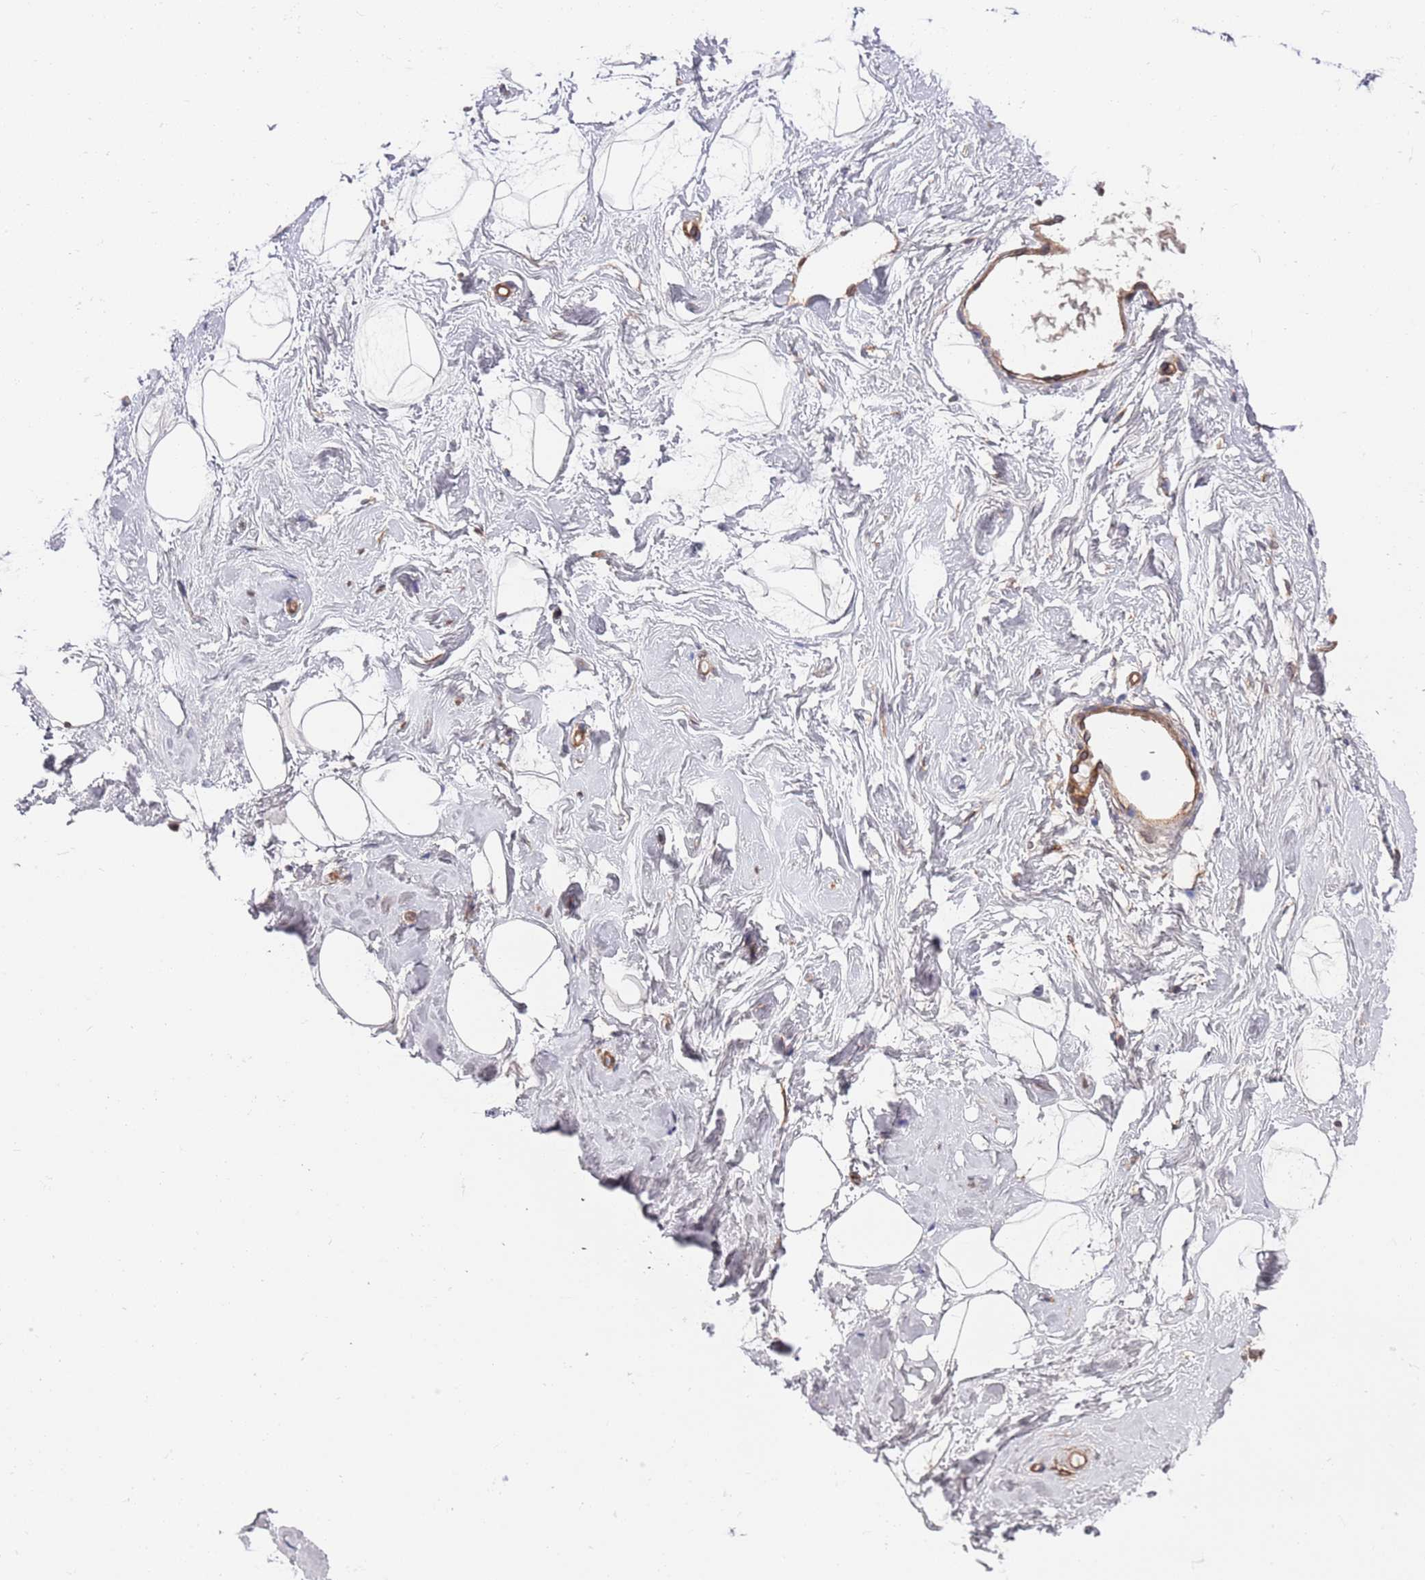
{"staining": {"intensity": "negative", "quantity": "none", "location": "none"}, "tissue": "breast", "cell_type": "Adipocytes", "image_type": "normal", "snomed": [{"axis": "morphology", "description": "Normal tissue, NOS"}, {"axis": "morphology", "description": "Adenoma, NOS"}, {"axis": "topography", "description": "Breast"}], "caption": "Adipocytes are negative for brown protein staining in benign breast. (IHC, brightfield microscopy, high magnification).", "gene": "JAKMIP2", "patient": {"sex": "female", "age": 23}}